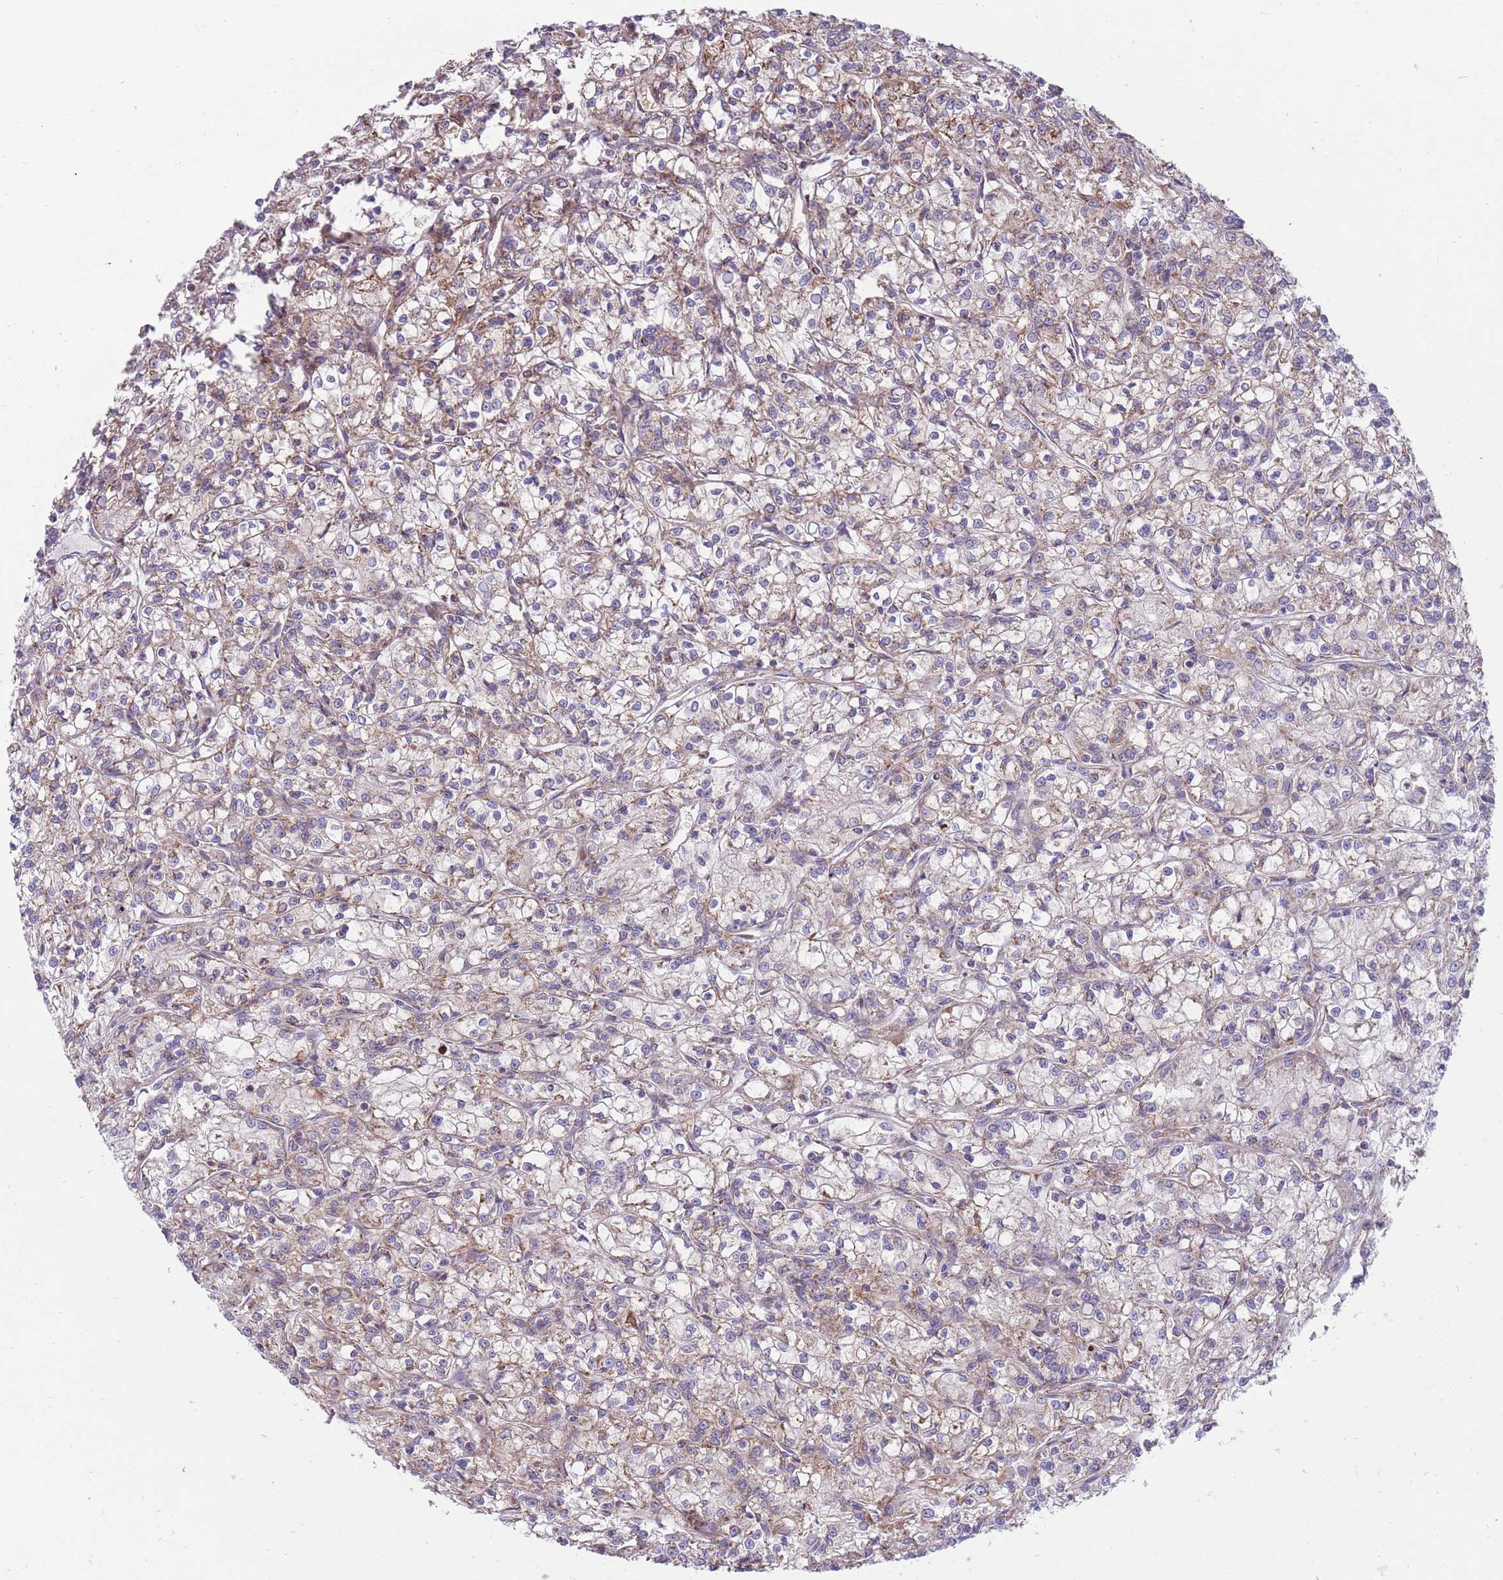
{"staining": {"intensity": "weak", "quantity": "25%-75%", "location": "cytoplasmic/membranous"}, "tissue": "renal cancer", "cell_type": "Tumor cells", "image_type": "cancer", "snomed": [{"axis": "morphology", "description": "Adenocarcinoma, NOS"}, {"axis": "topography", "description": "Kidney"}], "caption": "There is low levels of weak cytoplasmic/membranous positivity in tumor cells of adenocarcinoma (renal), as demonstrated by immunohistochemical staining (brown color).", "gene": "ANKRD10", "patient": {"sex": "female", "age": 59}}